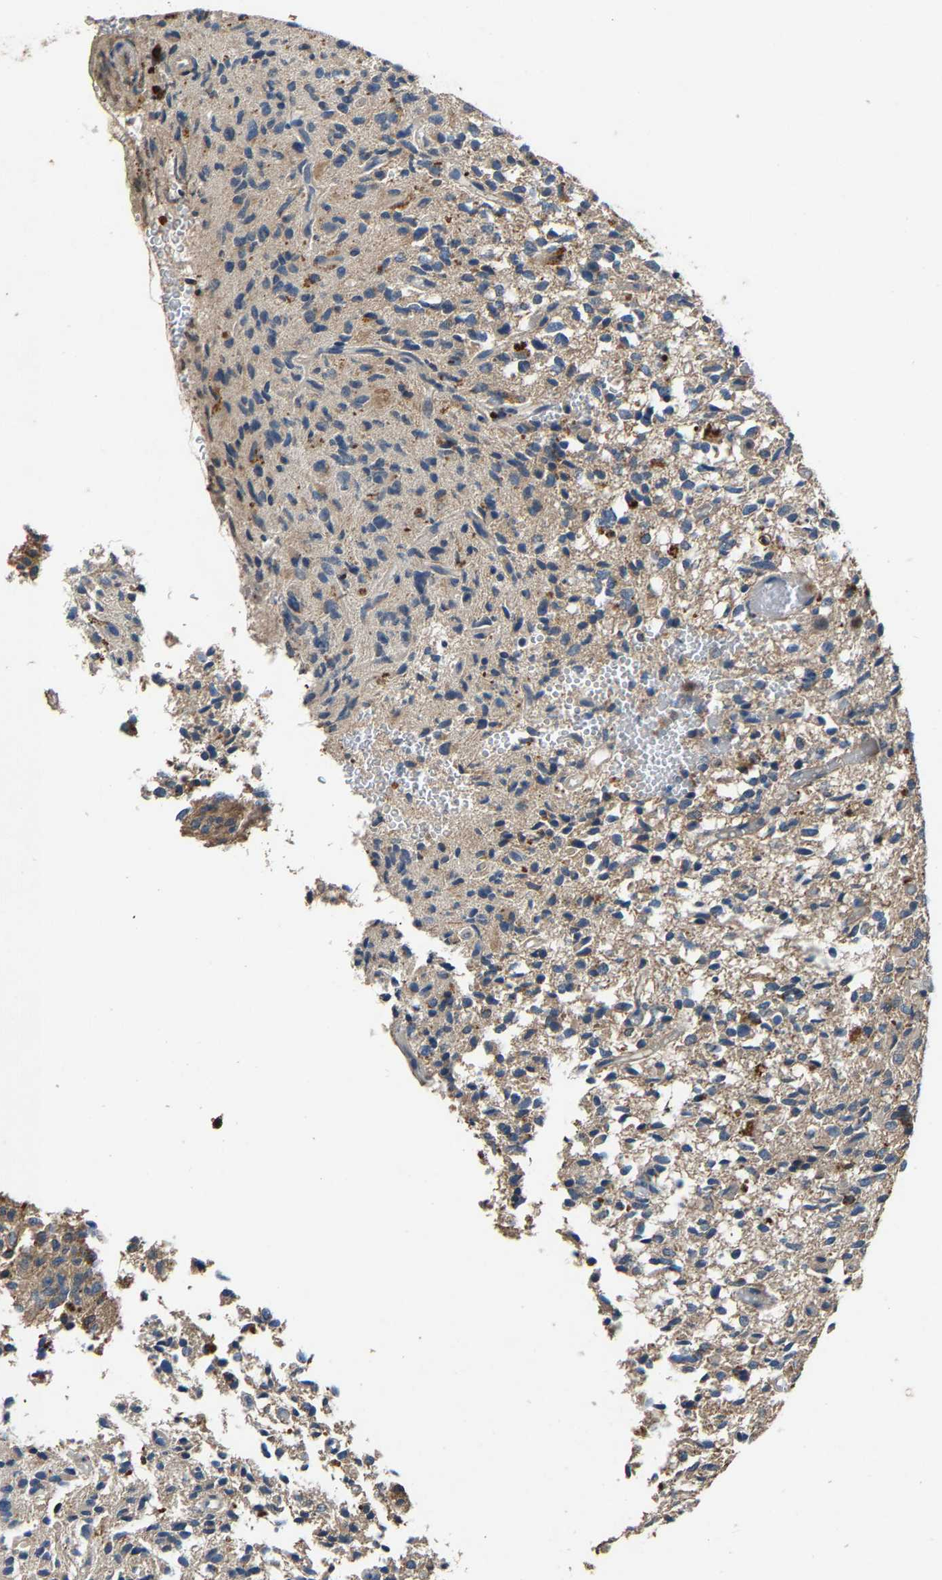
{"staining": {"intensity": "moderate", "quantity": "<25%", "location": "cytoplasmic/membranous"}, "tissue": "glioma", "cell_type": "Tumor cells", "image_type": "cancer", "snomed": [{"axis": "morphology", "description": "Glioma, malignant, High grade"}, {"axis": "topography", "description": "Brain"}], "caption": "There is low levels of moderate cytoplasmic/membranous positivity in tumor cells of glioma, as demonstrated by immunohistochemical staining (brown color).", "gene": "PPID", "patient": {"sex": "male", "age": 71}}